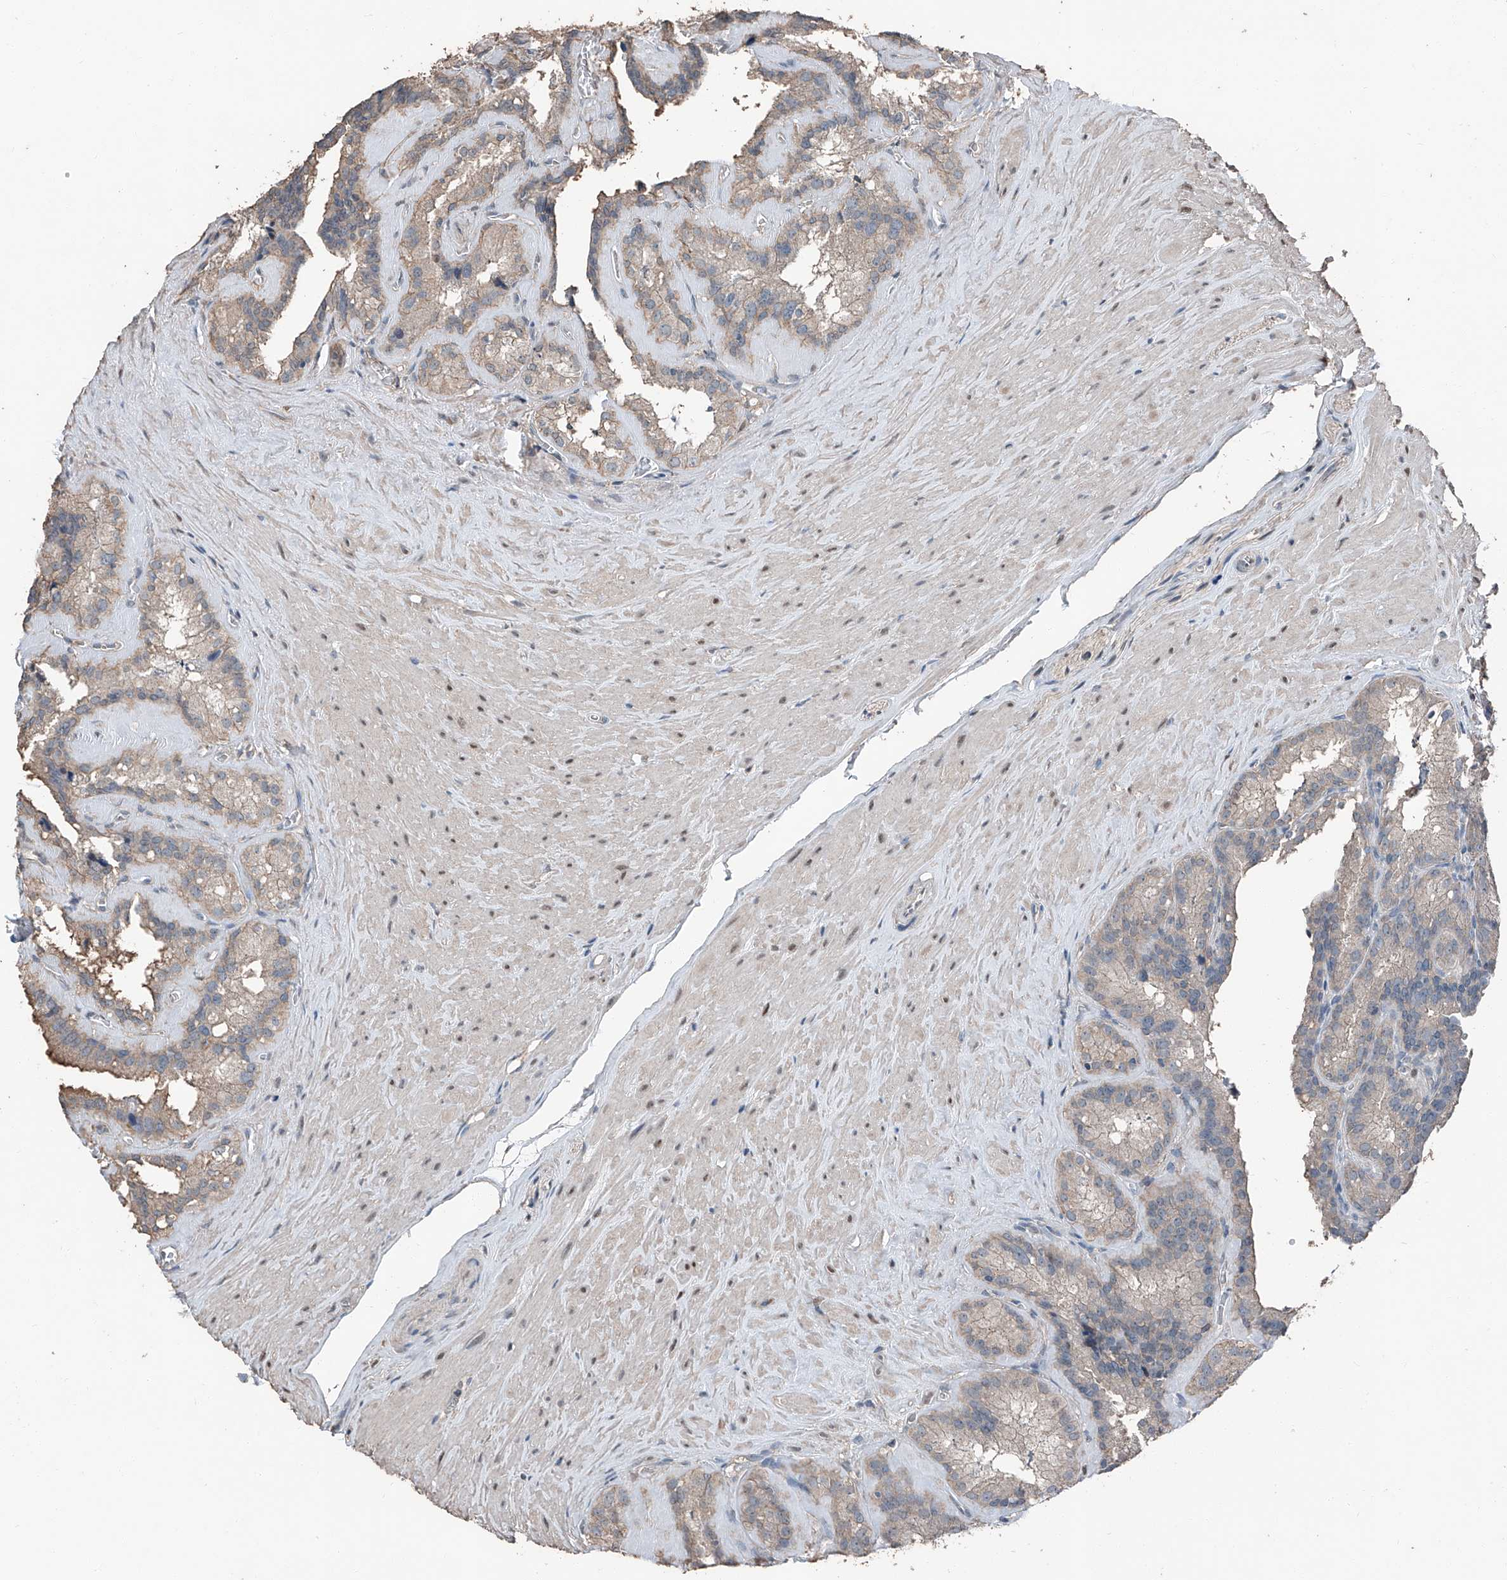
{"staining": {"intensity": "weak", "quantity": "25%-75%", "location": "cytoplasmic/membranous"}, "tissue": "seminal vesicle", "cell_type": "Glandular cells", "image_type": "normal", "snomed": [{"axis": "morphology", "description": "Normal tissue, NOS"}, {"axis": "topography", "description": "Prostate"}, {"axis": "topography", "description": "Seminal veicle"}], "caption": "Immunohistochemistry (IHC) image of normal seminal vesicle: human seminal vesicle stained using immunohistochemistry exhibits low levels of weak protein expression localized specifically in the cytoplasmic/membranous of glandular cells, appearing as a cytoplasmic/membranous brown color.", "gene": "MAMLD1", "patient": {"sex": "male", "age": 59}}